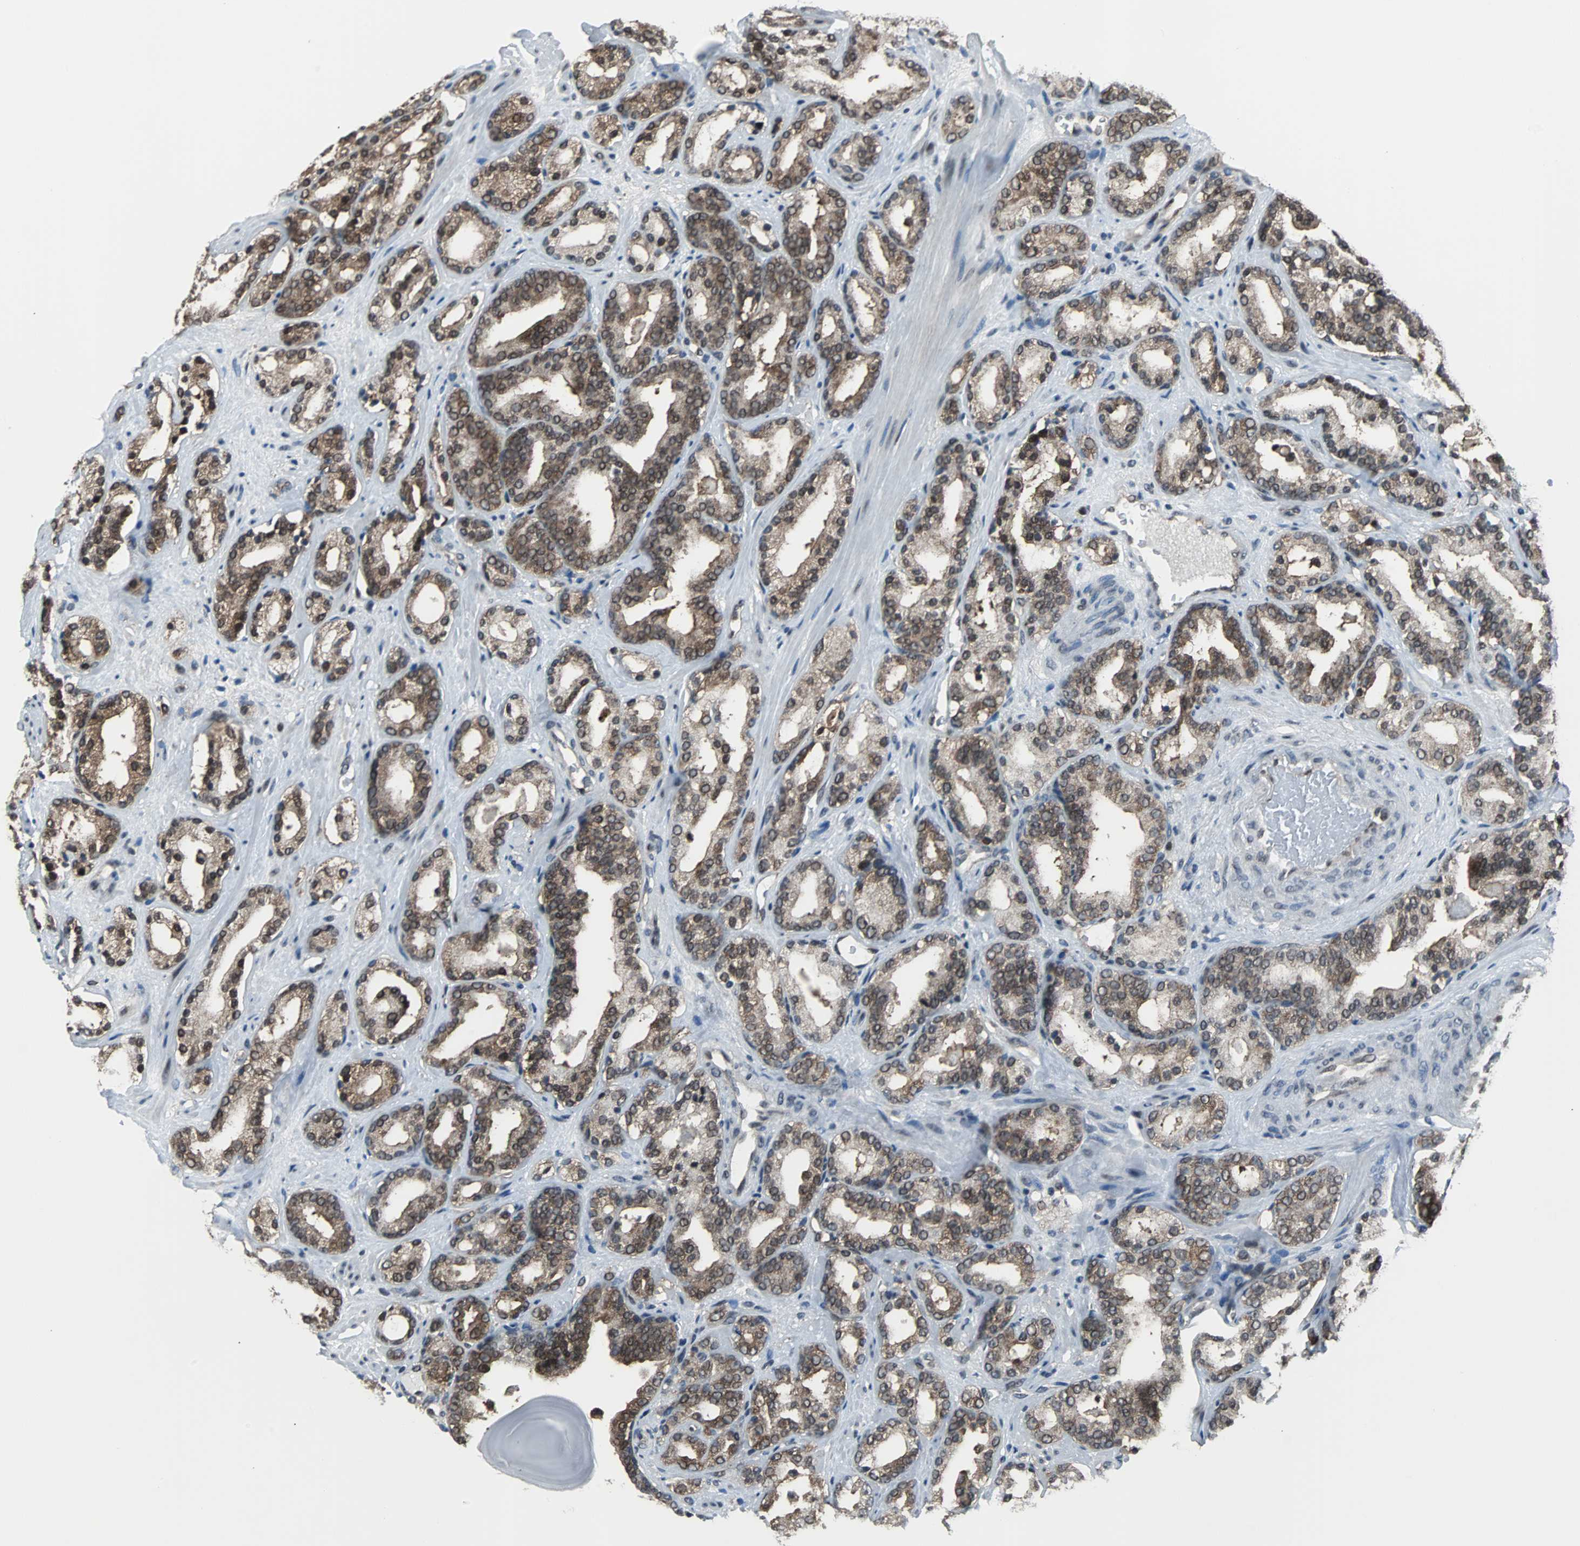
{"staining": {"intensity": "moderate", "quantity": ">75%", "location": "cytoplasmic/membranous,nuclear"}, "tissue": "prostate cancer", "cell_type": "Tumor cells", "image_type": "cancer", "snomed": [{"axis": "morphology", "description": "Adenocarcinoma, Low grade"}, {"axis": "topography", "description": "Prostate"}], "caption": "Tumor cells show moderate cytoplasmic/membranous and nuclear staining in approximately >75% of cells in prostate cancer.", "gene": "VCP", "patient": {"sex": "male", "age": 63}}